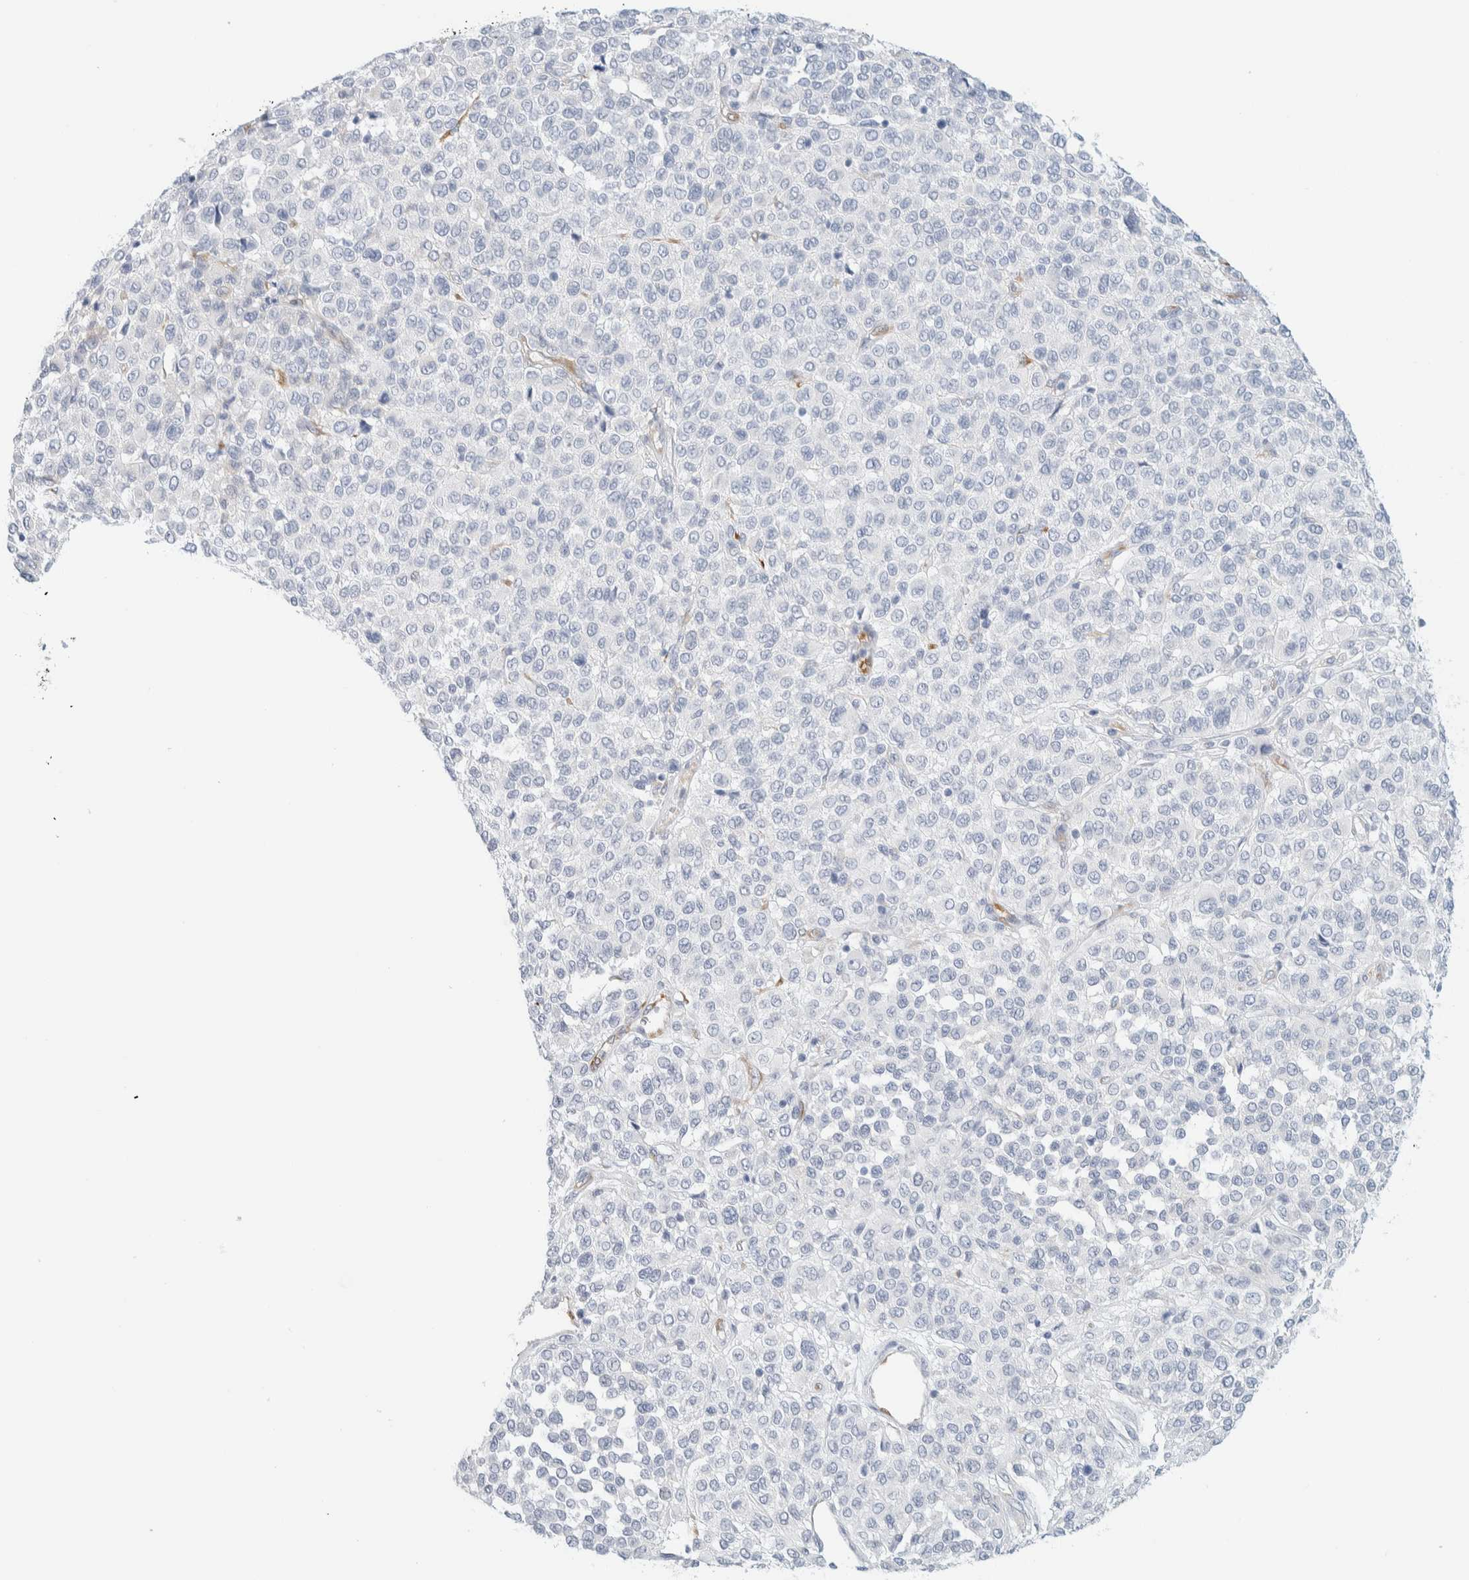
{"staining": {"intensity": "negative", "quantity": "none", "location": "none"}, "tissue": "melanoma", "cell_type": "Tumor cells", "image_type": "cancer", "snomed": [{"axis": "morphology", "description": "Malignant melanoma, Metastatic site"}, {"axis": "topography", "description": "Pancreas"}], "caption": "A high-resolution histopathology image shows IHC staining of melanoma, which demonstrates no significant expression in tumor cells. Nuclei are stained in blue.", "gene": "ATCAY", "patient": {"sex": "female", "age": 30}}